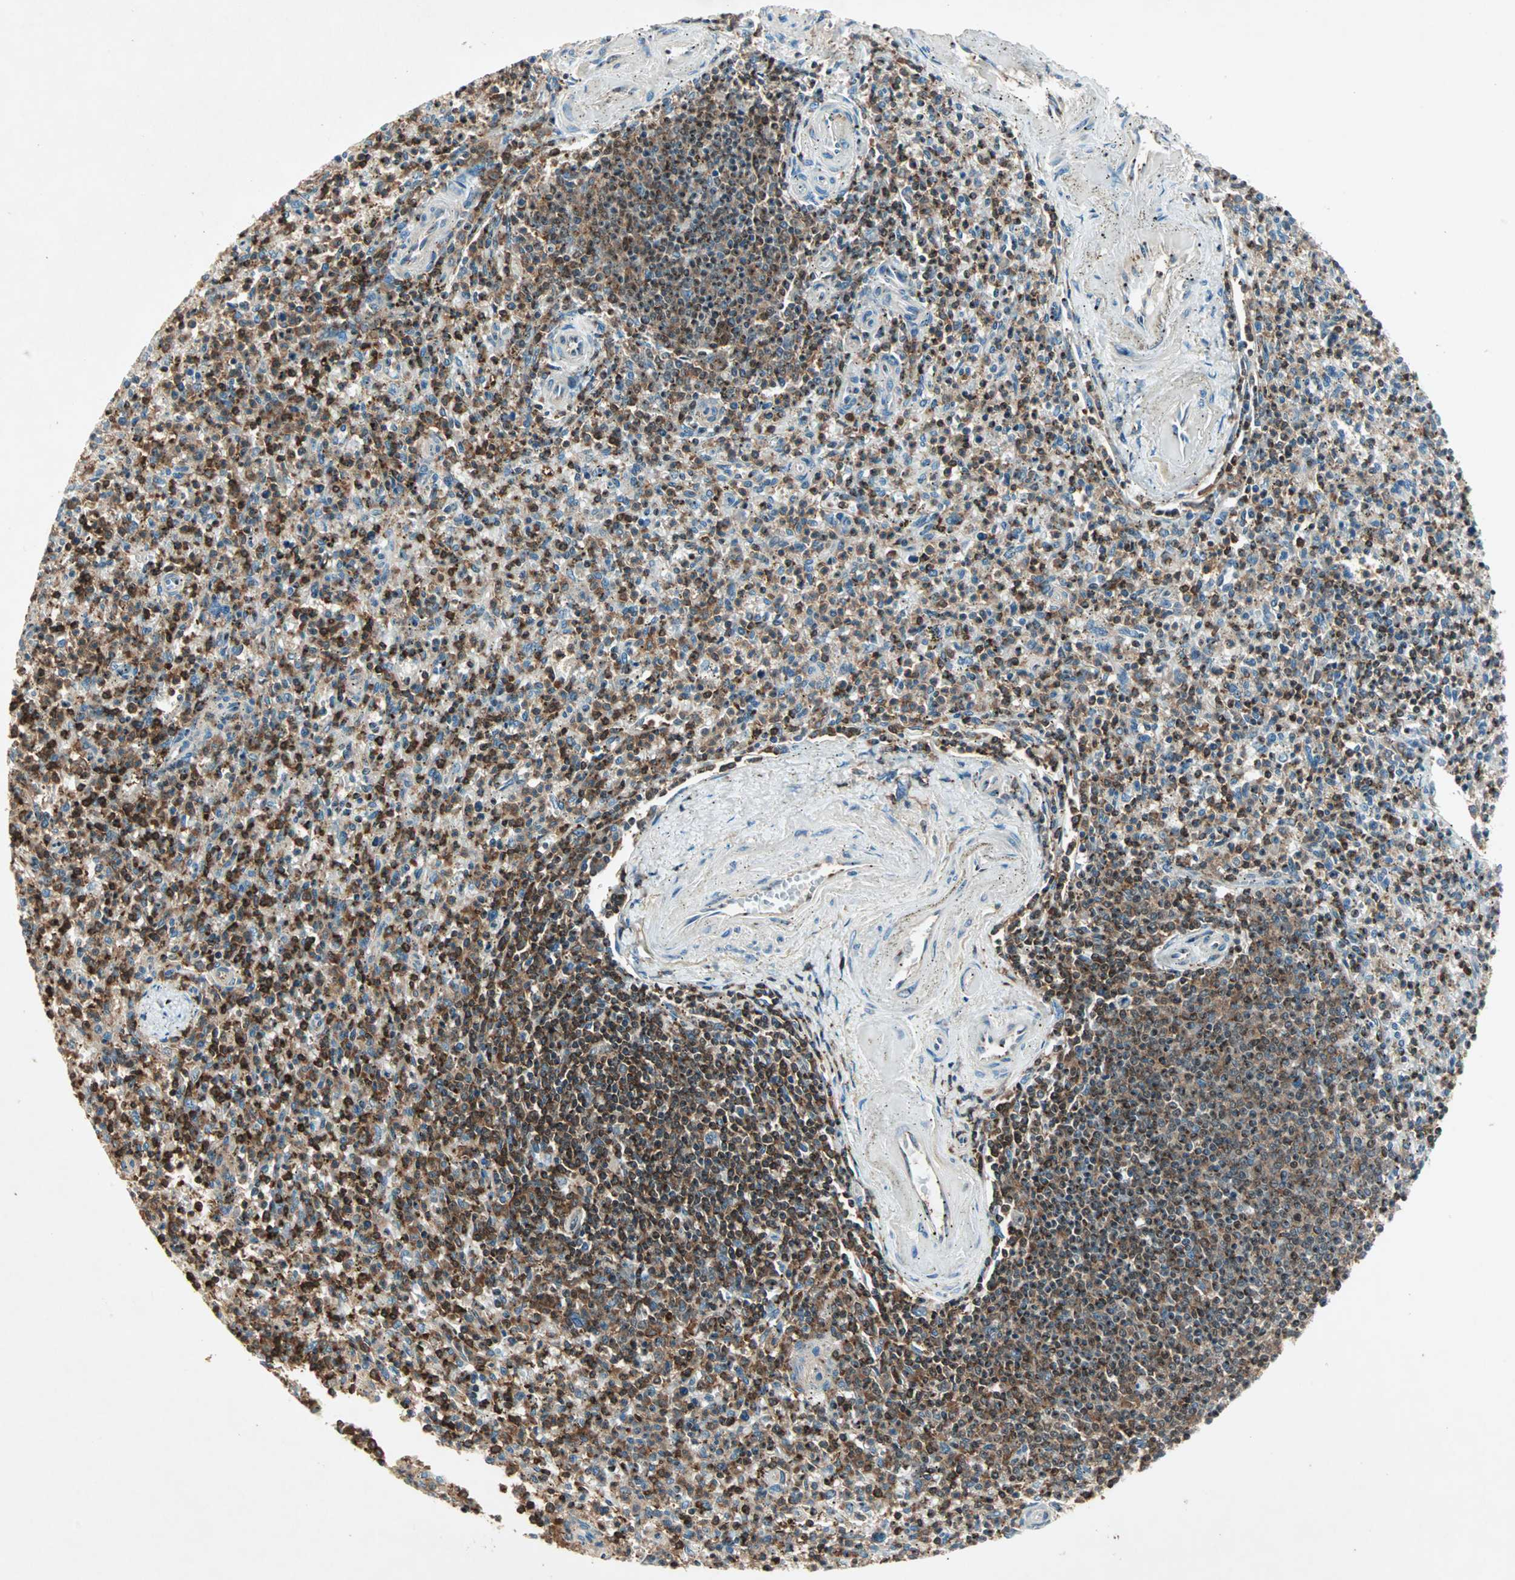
{"staining": {"intensity": "strong", "quantity": ">75%", "location": "cytoplasmic/membranous"}, "tissue": "spleen", "cell_type": "Cells in red pulp", "image_type": "normal", "snomed": [{"axis": "morphology", "description": "Normal tissue, NOS"}, {"axis": "topography", "description": "Spleen"}], "caption": "A high-resolution histopathology image shows immunohistochemistry (IHC) staining of unremarkable spleen, which demonstrates strong cytoplasmic/membranous expression in about >75% of cells in red pulp. (DAB (3,3'-diaminobenzidine) = brown stain, brightfield microscopy at high magnification).", "gene": "TEC", "patient": {"sex": "male", "age": 72}}